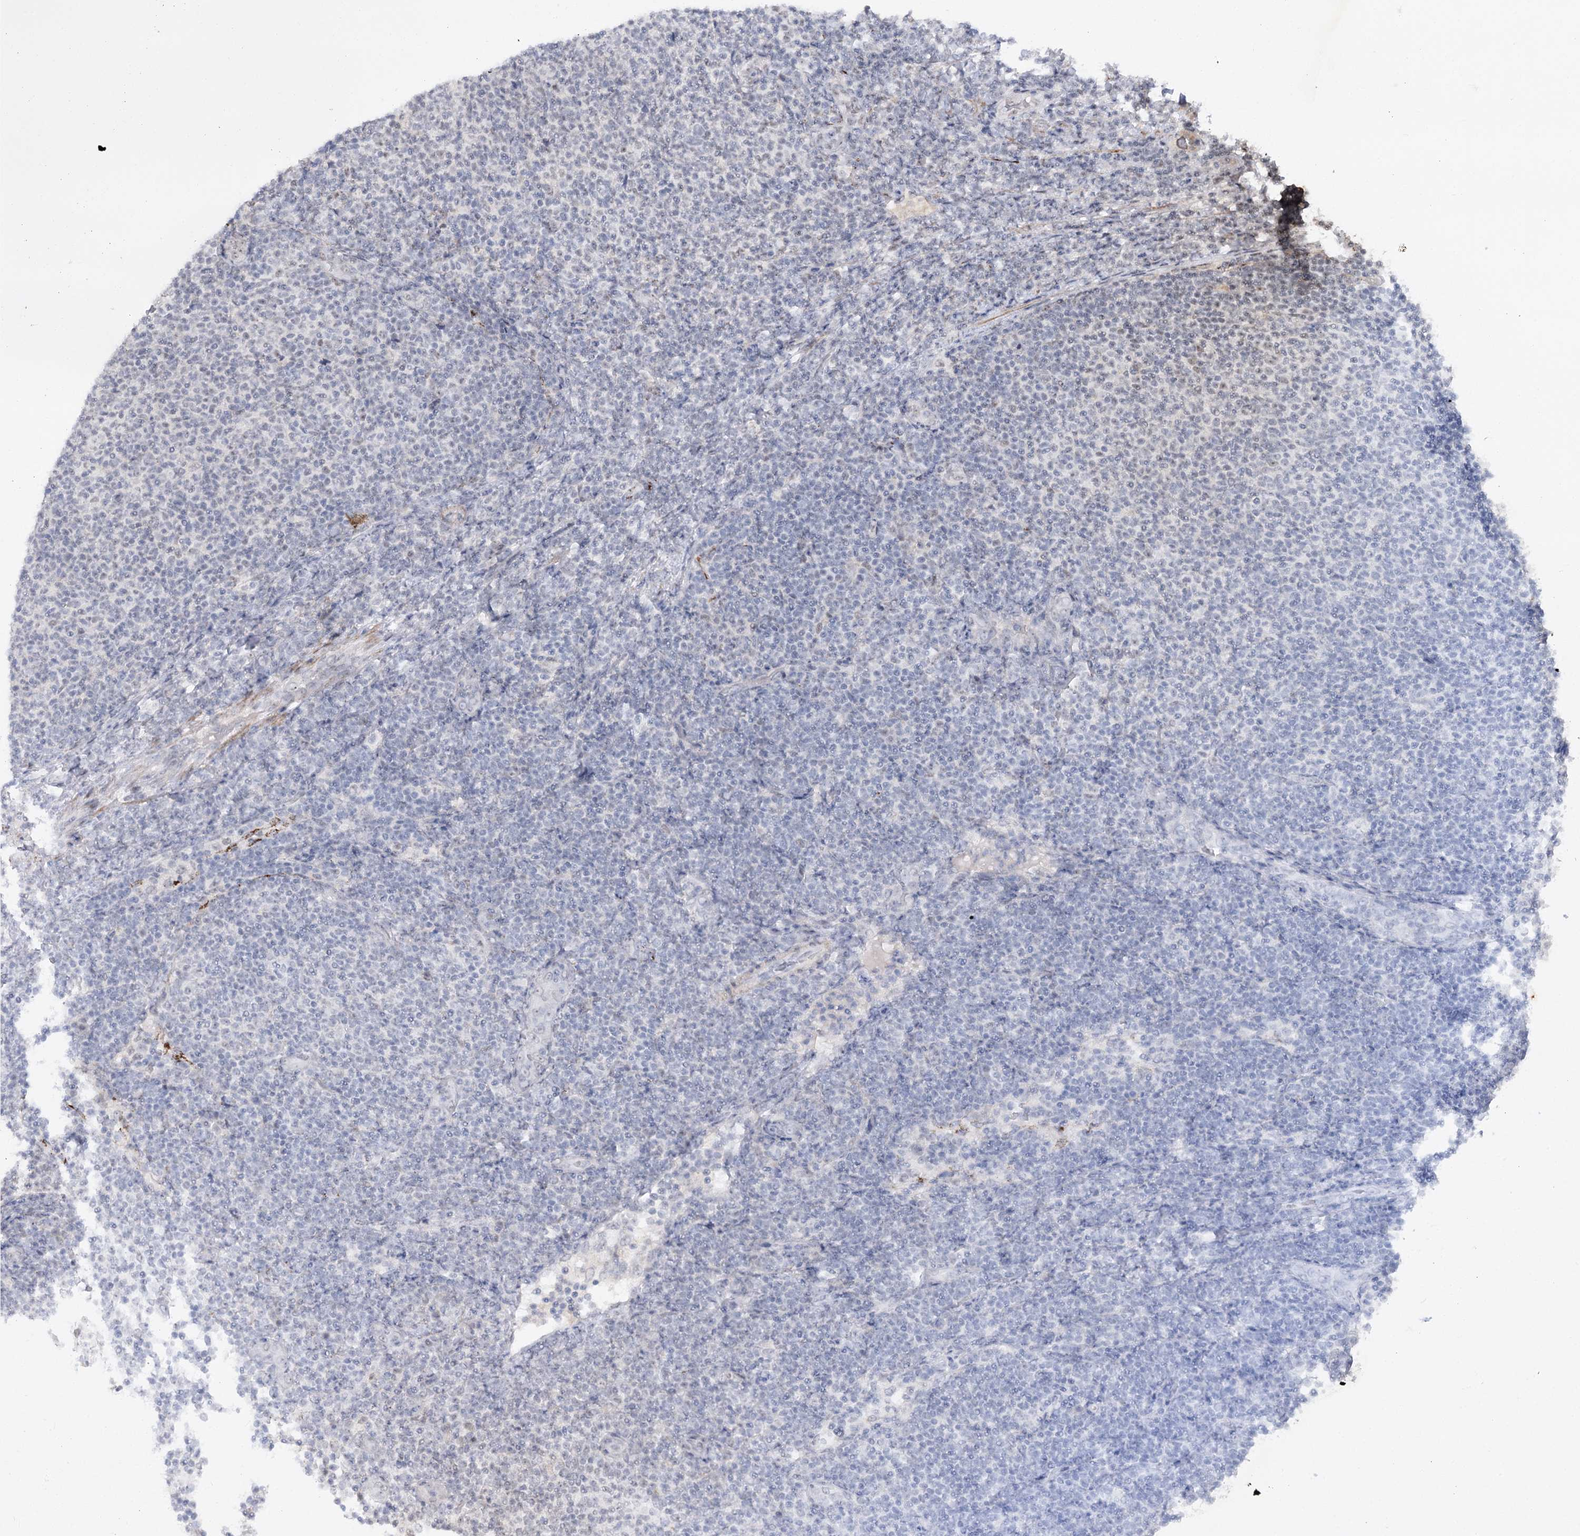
{"staining": {"intensity": "negative", "quantity": "none", "location": "none"}, "tissue": "lymphoma", "cell_type": "Tumor cells", "image_type": "cancer", "snomed": [{"axis": "morphology", "description": "Malignant lymphoma, non-Hodgkin's type, Low grade"}, {"axis": "topography", "description": "Lymph node"}], "caption": "Immunohistochemical staining of lymphoma reveals no significant positivity in tumor cells.", "gene": "ZSCAN23", "patient": {"sex": "male", "age": 66}}